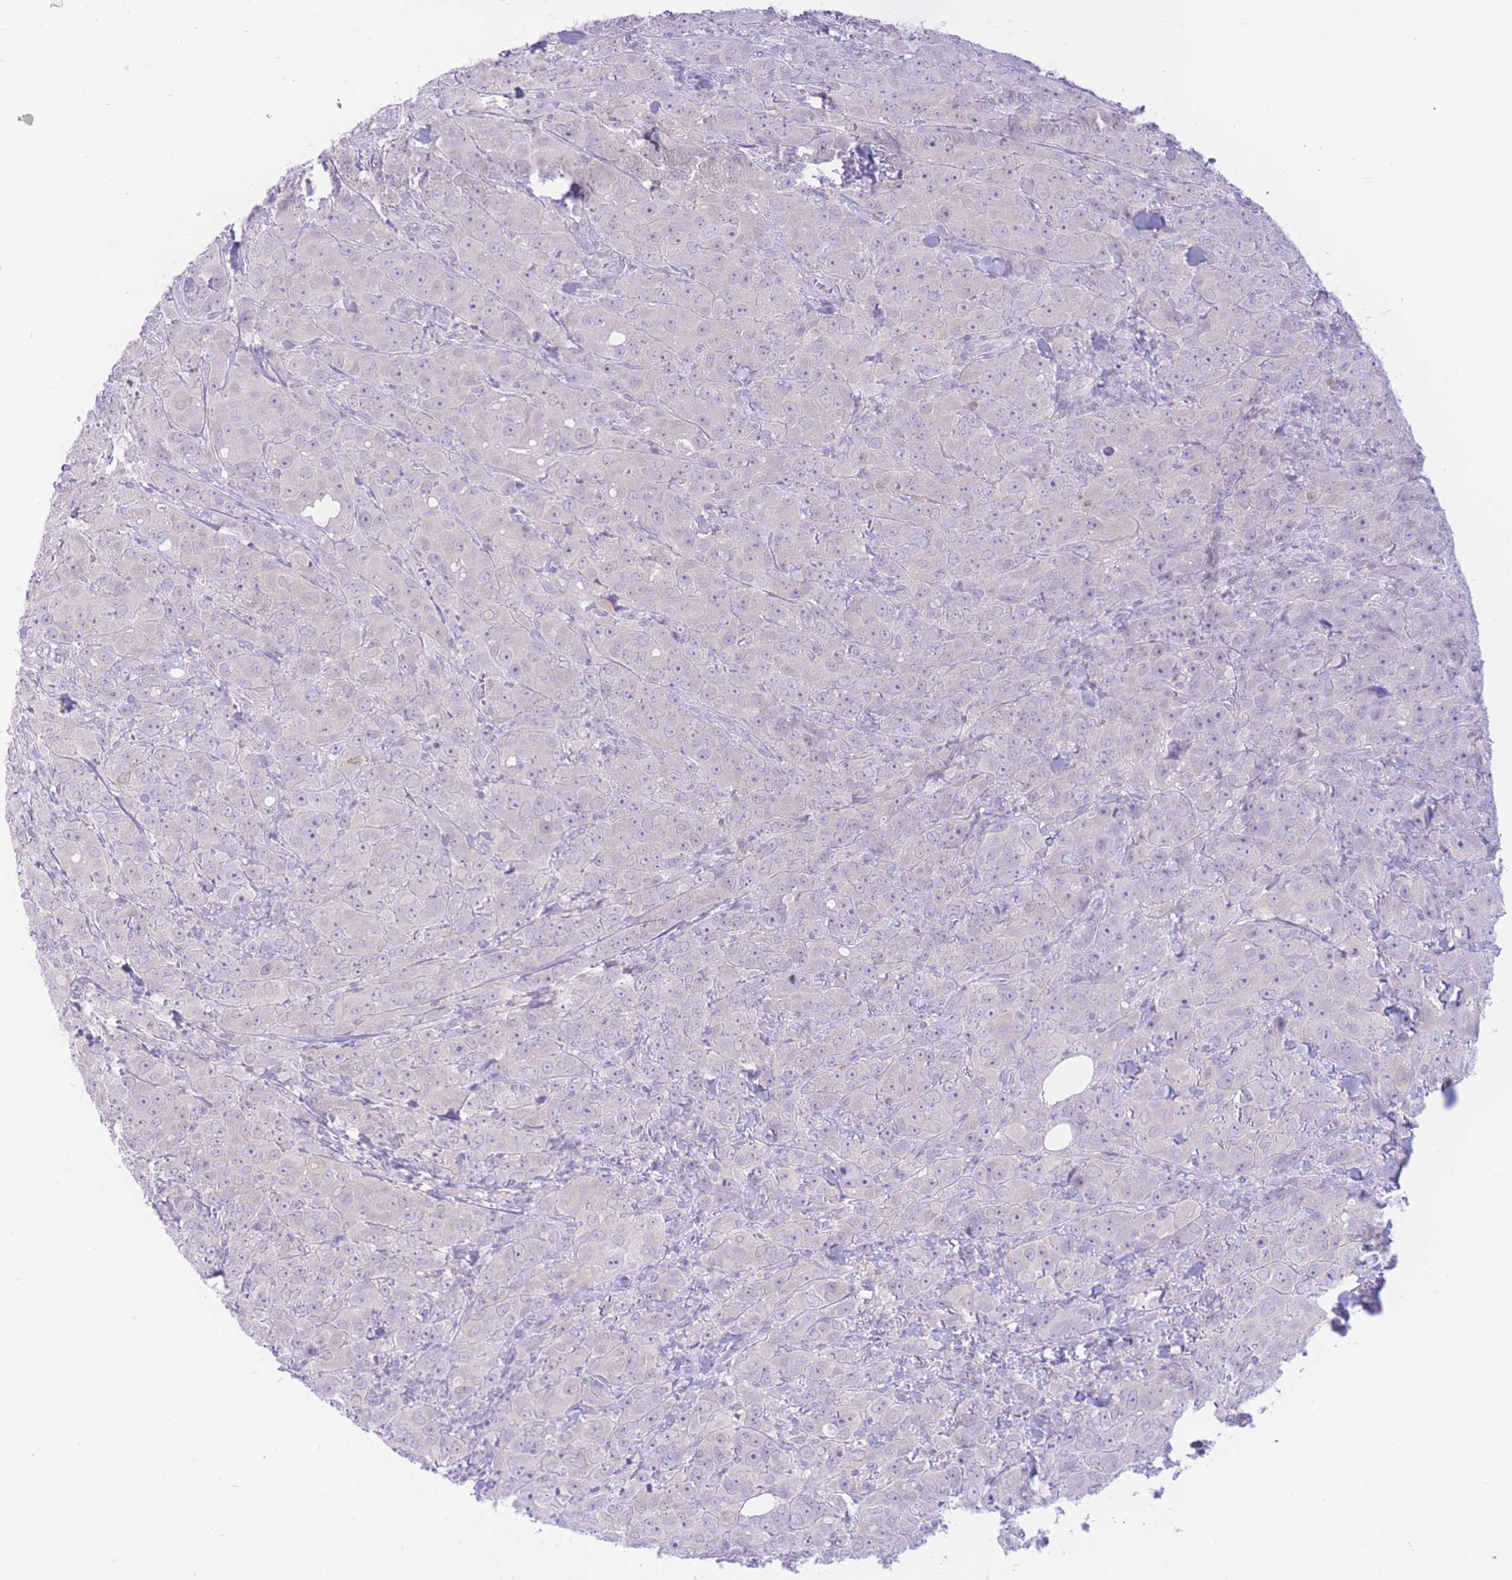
{"staining": {"intensity": "negative", "quantity": "none", "location": "none"}, "tissue": "breast cancer", "cell_type": "Tumor cells", "image_type": "cancer", "snomed": [{"axis": "morphology", "description": "Duct carcinoma"}, {"axis": "topography", "description": "Breast"}], "caption": "High power microscopy histopathology image of an immunohistochemistry (IHC) image of breast cancer (intraductal carcinoma), revealing no significant positivity in tumor cells.", "gene": "ZNF212", "patient": {"sex": "female", "age": 43}}